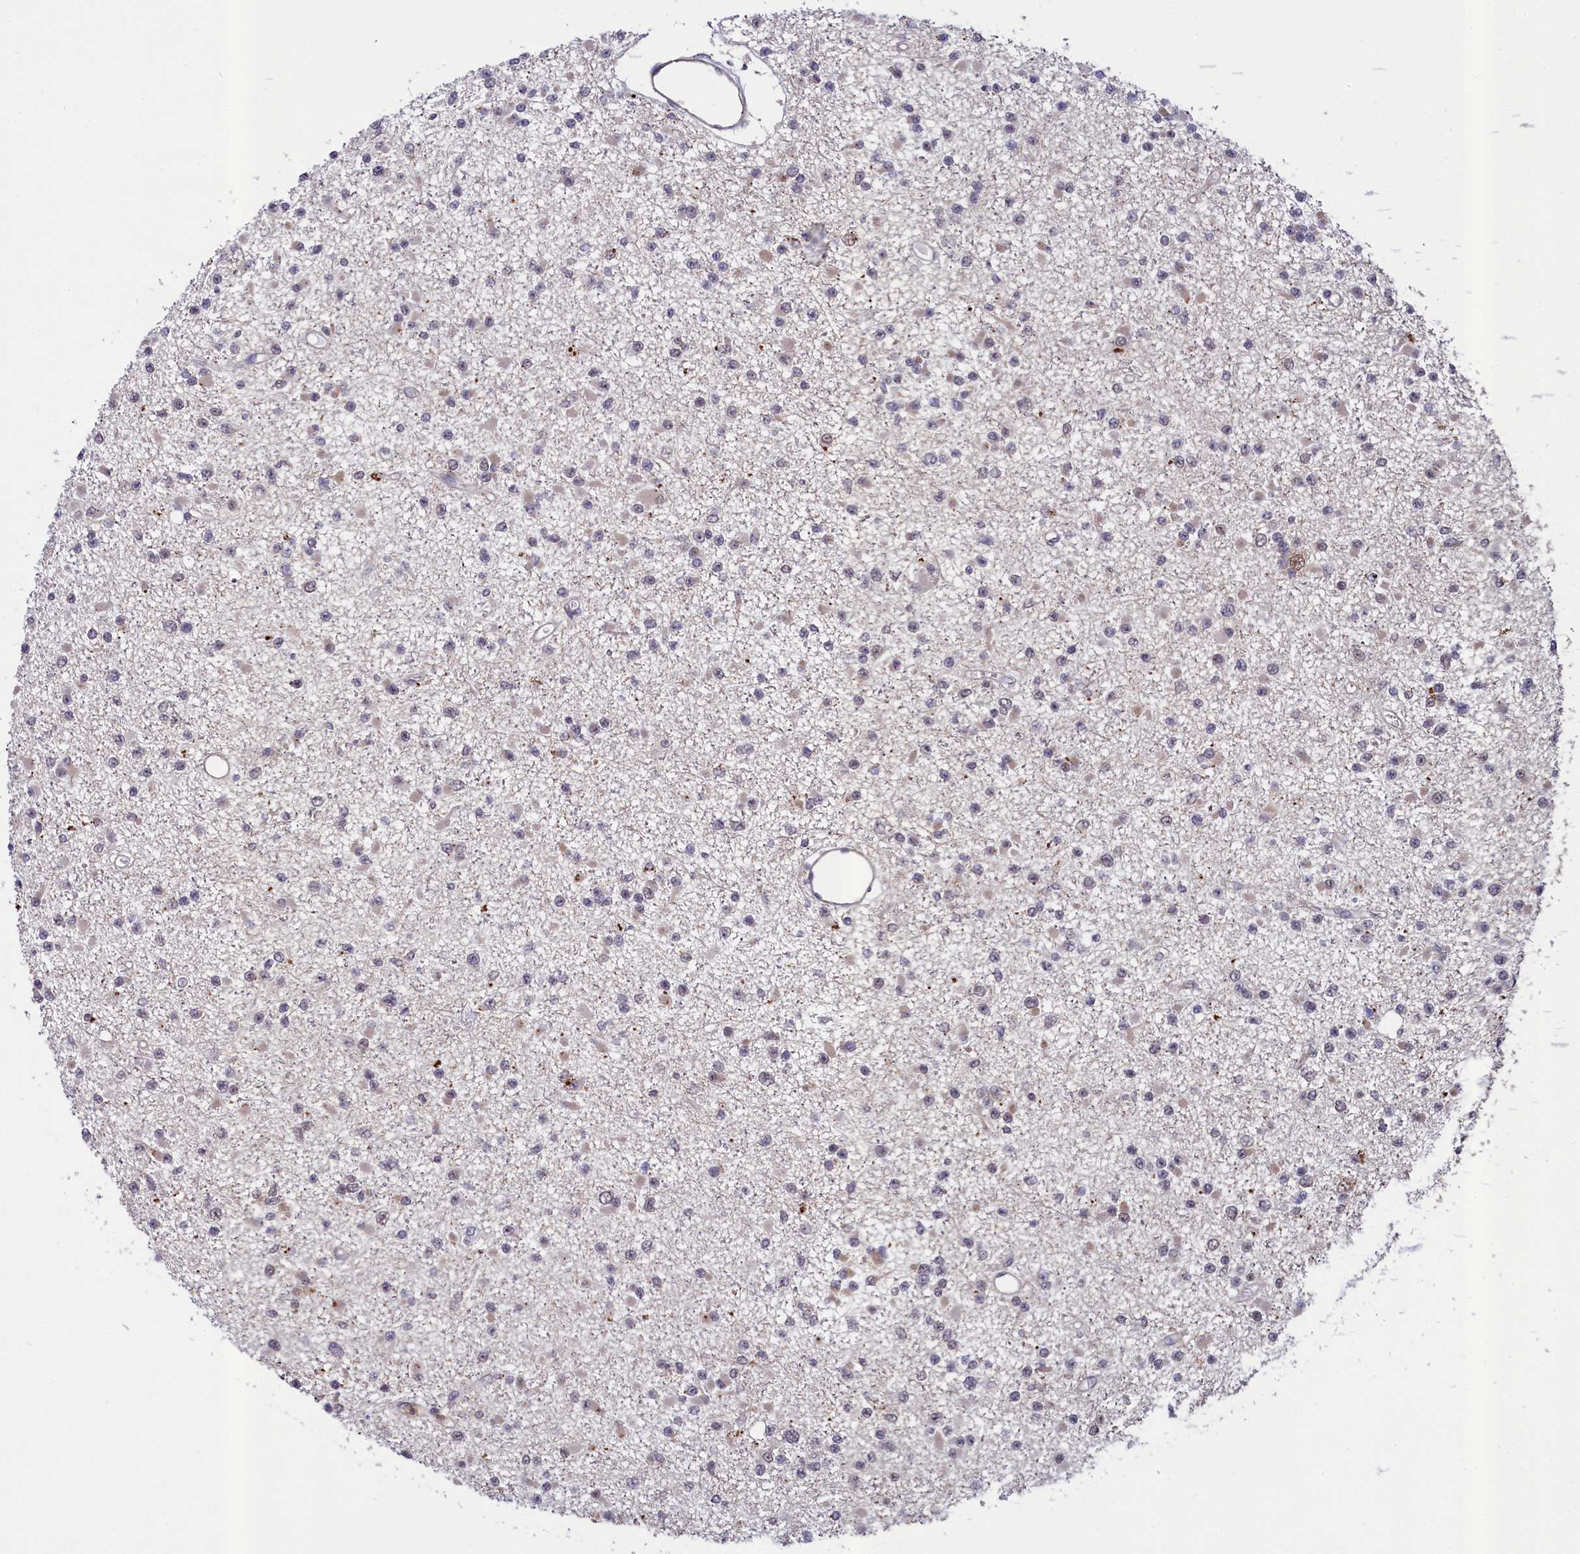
{"staining": {"intensity": "negative", "quantity": "none", "location": "none"}, "tissue": "glioma", "cell_type": "Tumor cells", "image_type": "cancer", "snomed": [{"axis": "morphology", "description": "Glioma, malignant, Low grade"}, {"axis": "topography", "description": "Brain"}], "caption": "An immunohistochemistry (IHC) photomicrograph of glioma is shown. There is no staining in tumor cells of glioma.", "gene": "LEO1", "patient": {"sex": "female", "age": 22}}